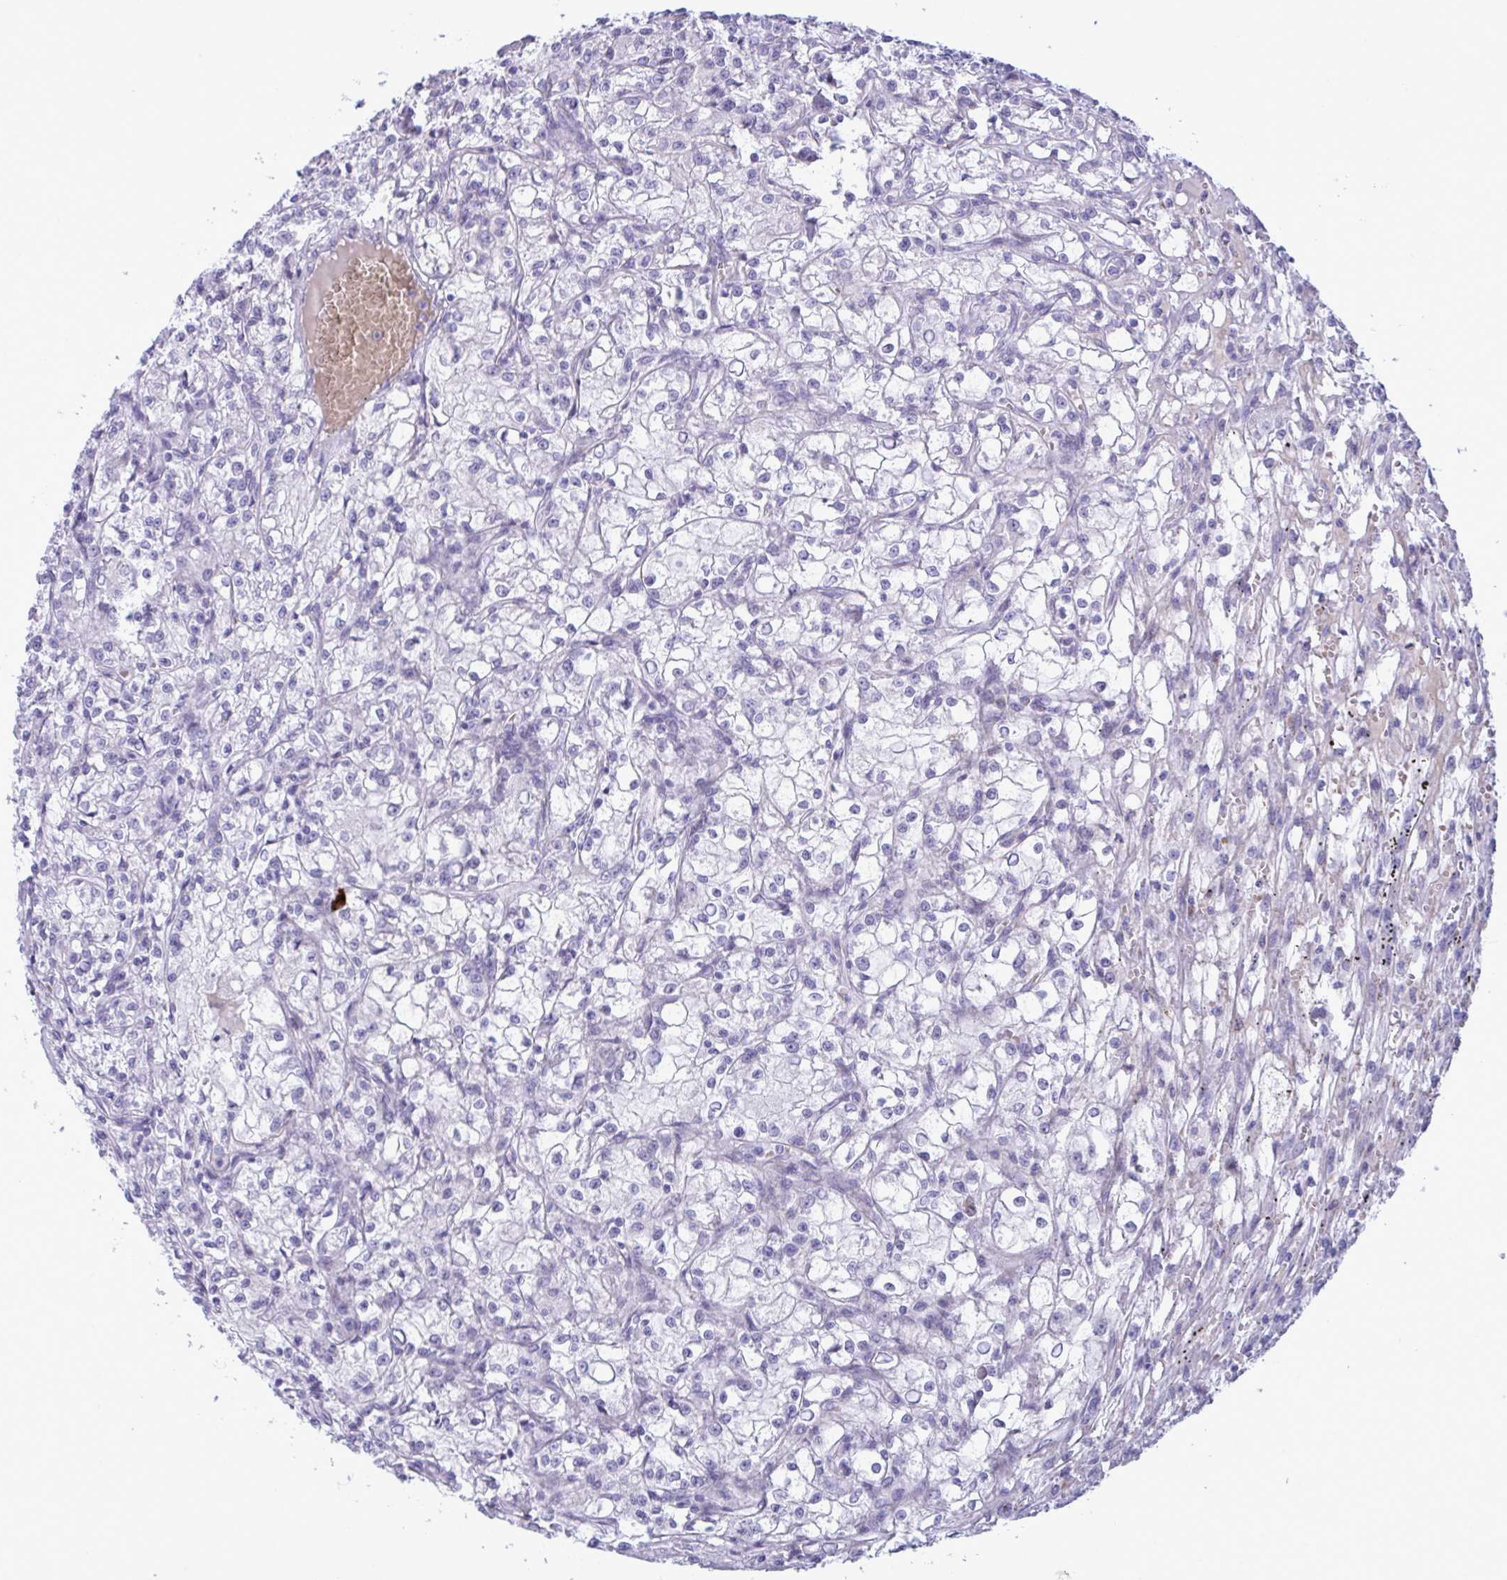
{"staining": {"intensity": "negative", "quantity": "none", "location": "none"}, "tissue": "renal cancer", "cell_type": "Tumor cells", "image_type": "cancer", "snomed": [{"axis": "morphology", "description": "Adenocarcinoma, NOS"}, {"axis": "topography", "description": "Kidney"}], "caption": "Human renal cancer (adenocarcinoma) stained for a protein using immunohistochemistry (IHC) demonstrates no expression in tumor cells.", "gene": "ZNF684", "patient": {"sex": "female", "age": 59}}